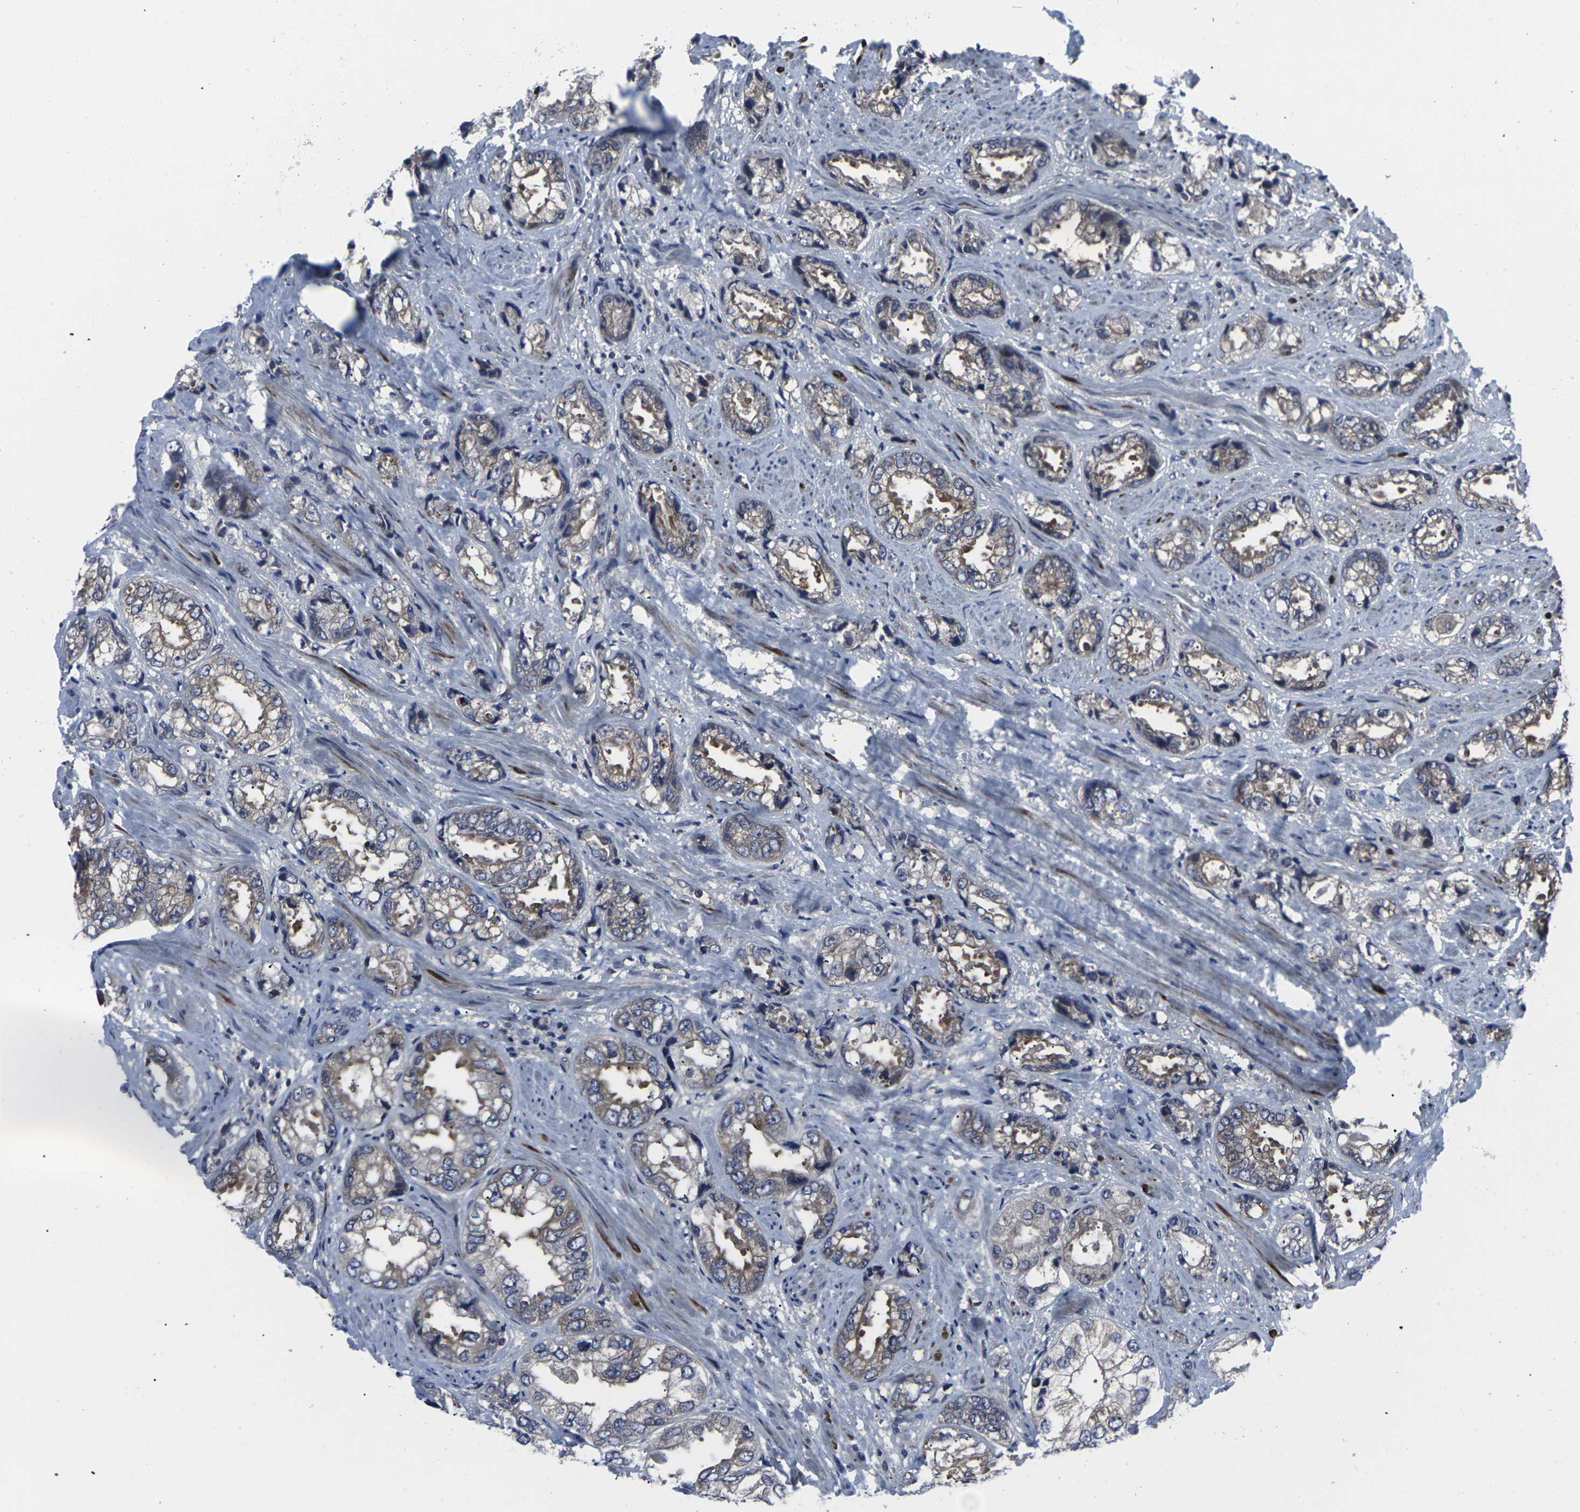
{"staining": {"intensity": "moderate", "quantity": "25%-75%", "location": "cytoplasmic/membranous"}, "tissue": "prostate cancer", "cell_type": "Tumor cells", "image_type": "cancer", "snomed": [{"axis": "morphology", "description": "Adenocarcinoma, High grade"}, {"axis": "topography", "description": "Prostate"}], "caption": "The histopathology image reveals a brown stain indicating the presence of a protein in the cytoplasmic/membranous of tumor cells in prostate adenocarcinoma (high-grade).", "gene": "HPRT1", "patient": {"sex": "male", "age": 61}}